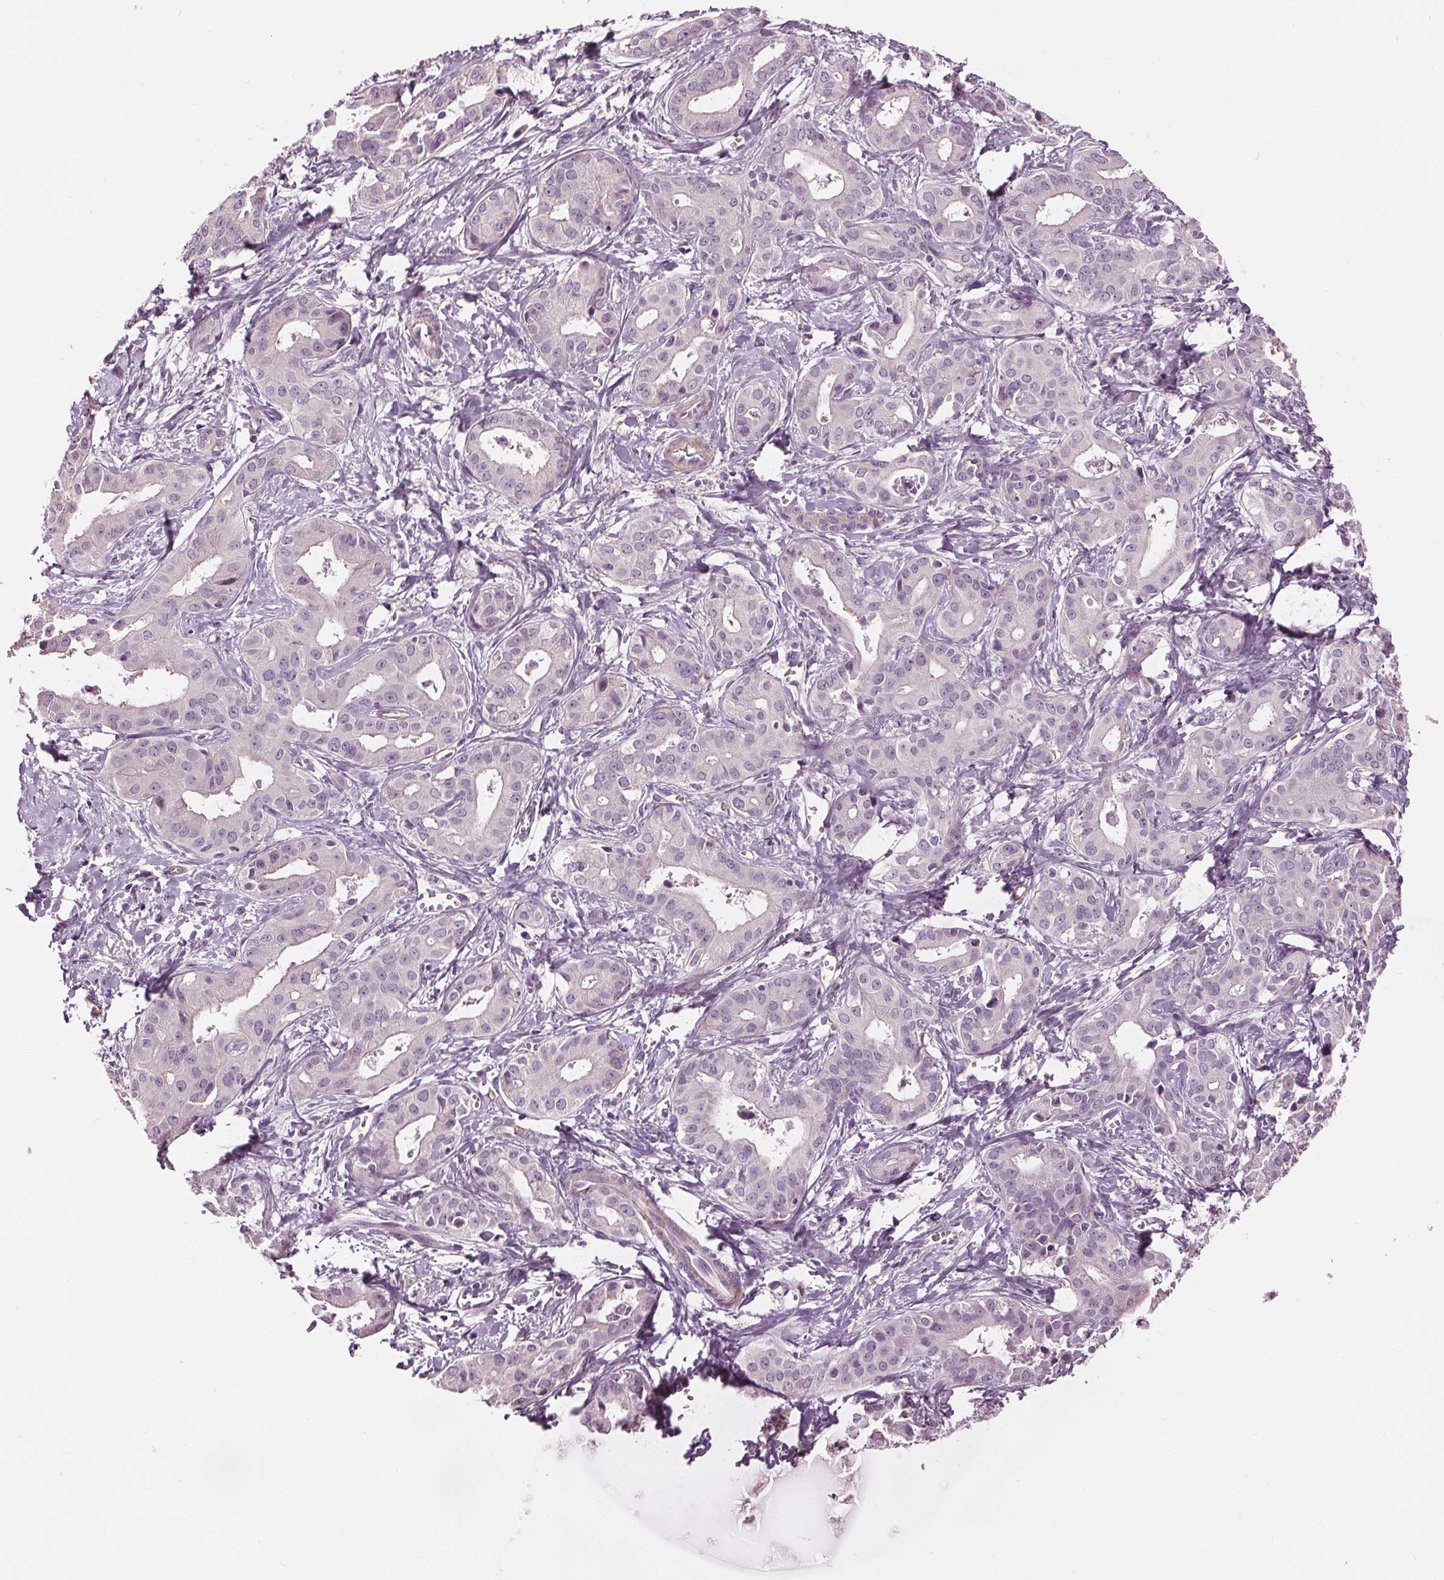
{"staining": {"intensity": "negative", "quantity": "none", "location": "none"}, "tissue": "liver cancer", "cell_type": "Tumor cells", "image_type": "cancer", "snomed": [{"axis": "morphology", "description": "Cholangiocarcinoma"}, {"axis": "topography", "description": "Liver"}], "caption": "Tumor cells are negative for protein expression in human liver cancer (cholangiocarcinoma). Nuclei are stained in blue.", "gene": "RASA1", "patient": {"sex": "female", "age": 65}}